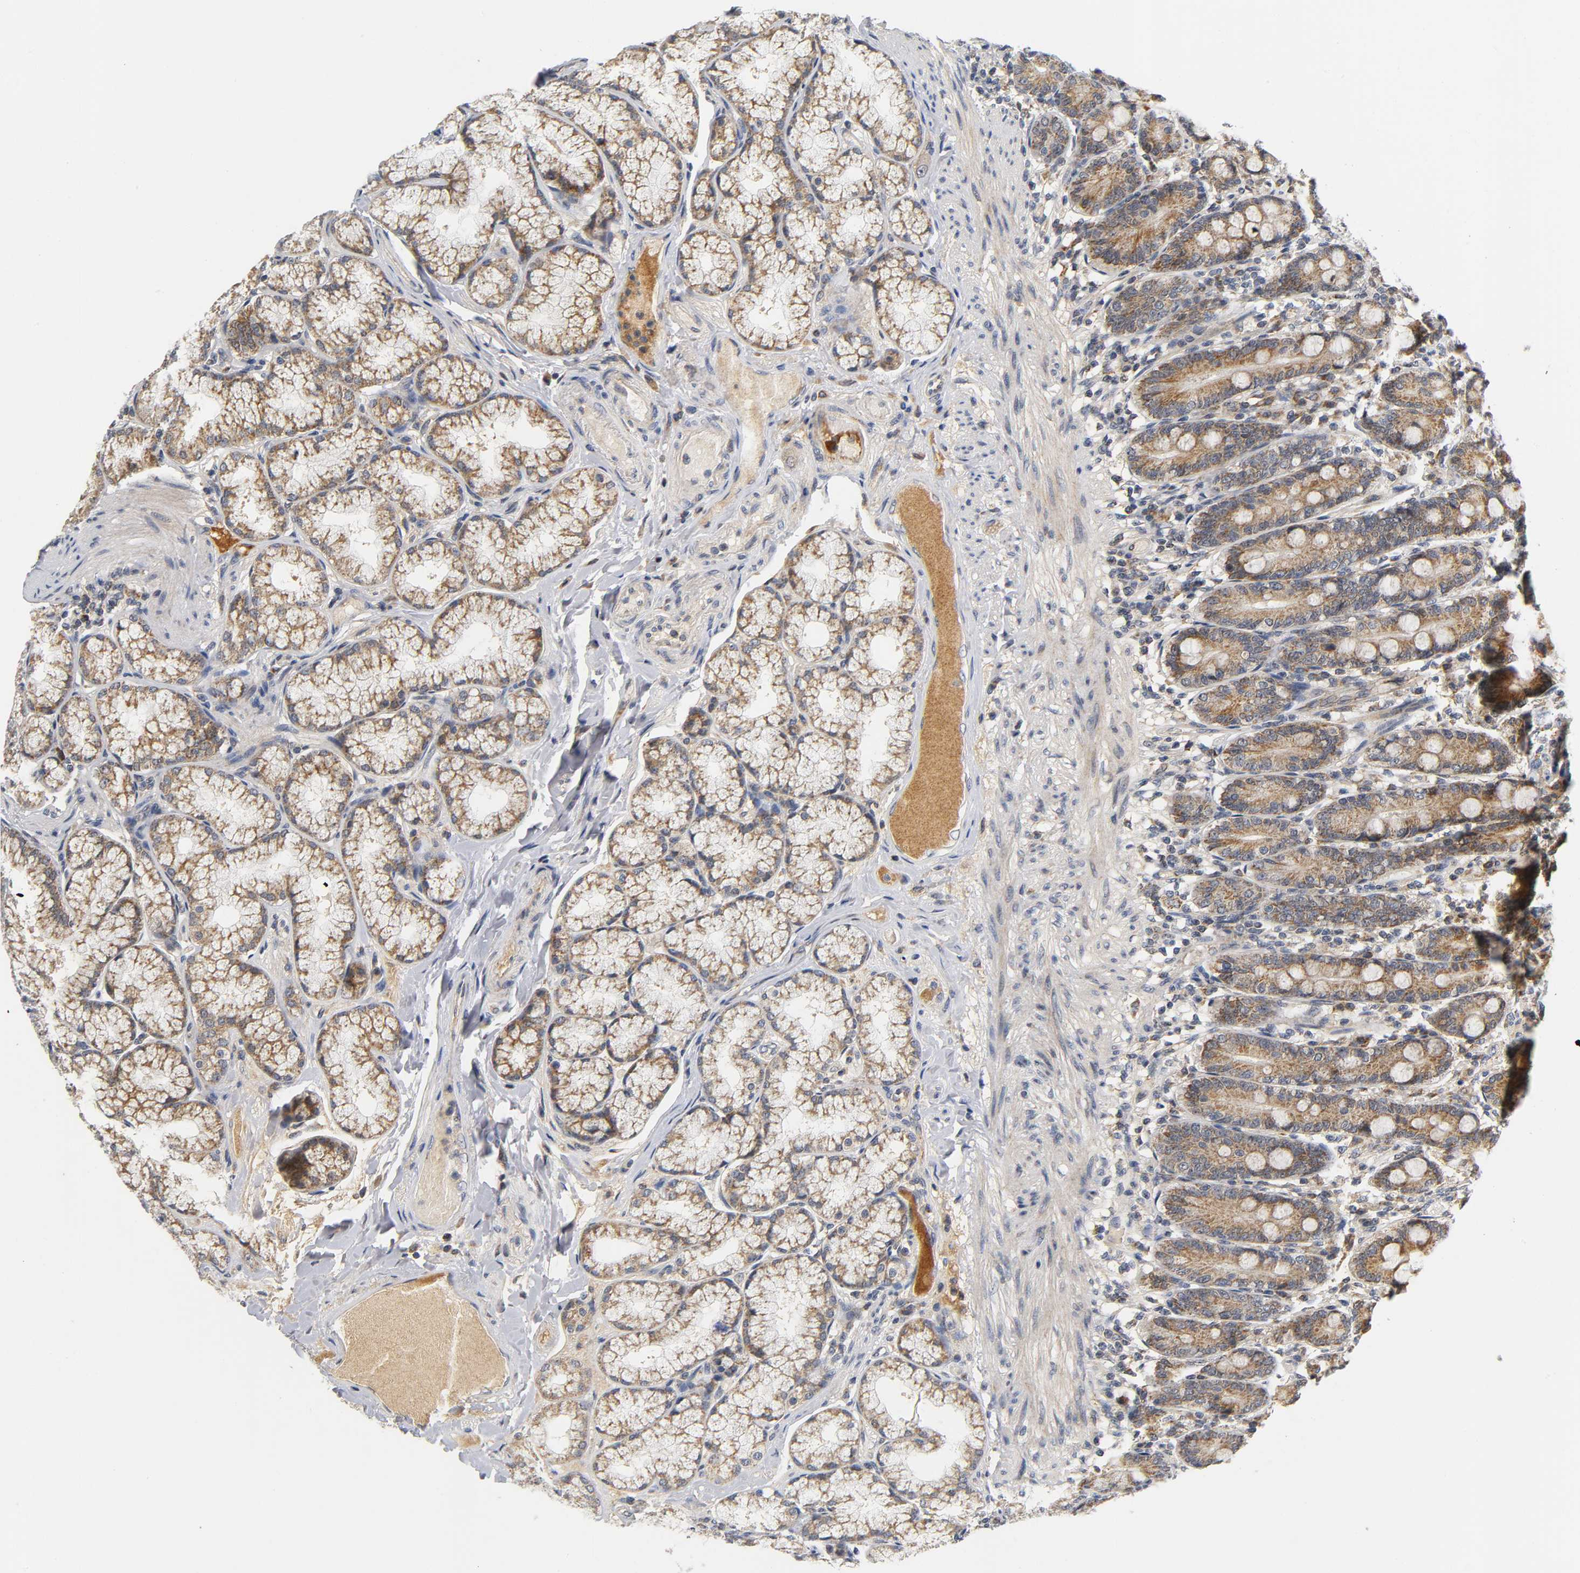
{"staining": {"intensity": "moderate", "quantity": ">75%", "location": "cytoplasmic/membranous"}, "tissue": "duodenum", "cell_type": "Glandular cells", "image_type": "normal", "snomed": [{"axis": "morphology", "description": "Normal tissue, NOS"}, {"axis": "topography", "description": "Duodenum"}], "caption": "A histopathology image of human duodenum stained for a protein reveals moderate cytoplasmic/membranous brown staining in glandular cells.", "gene": "NRP1", "patient": {"sex": "female", "age": 64}}